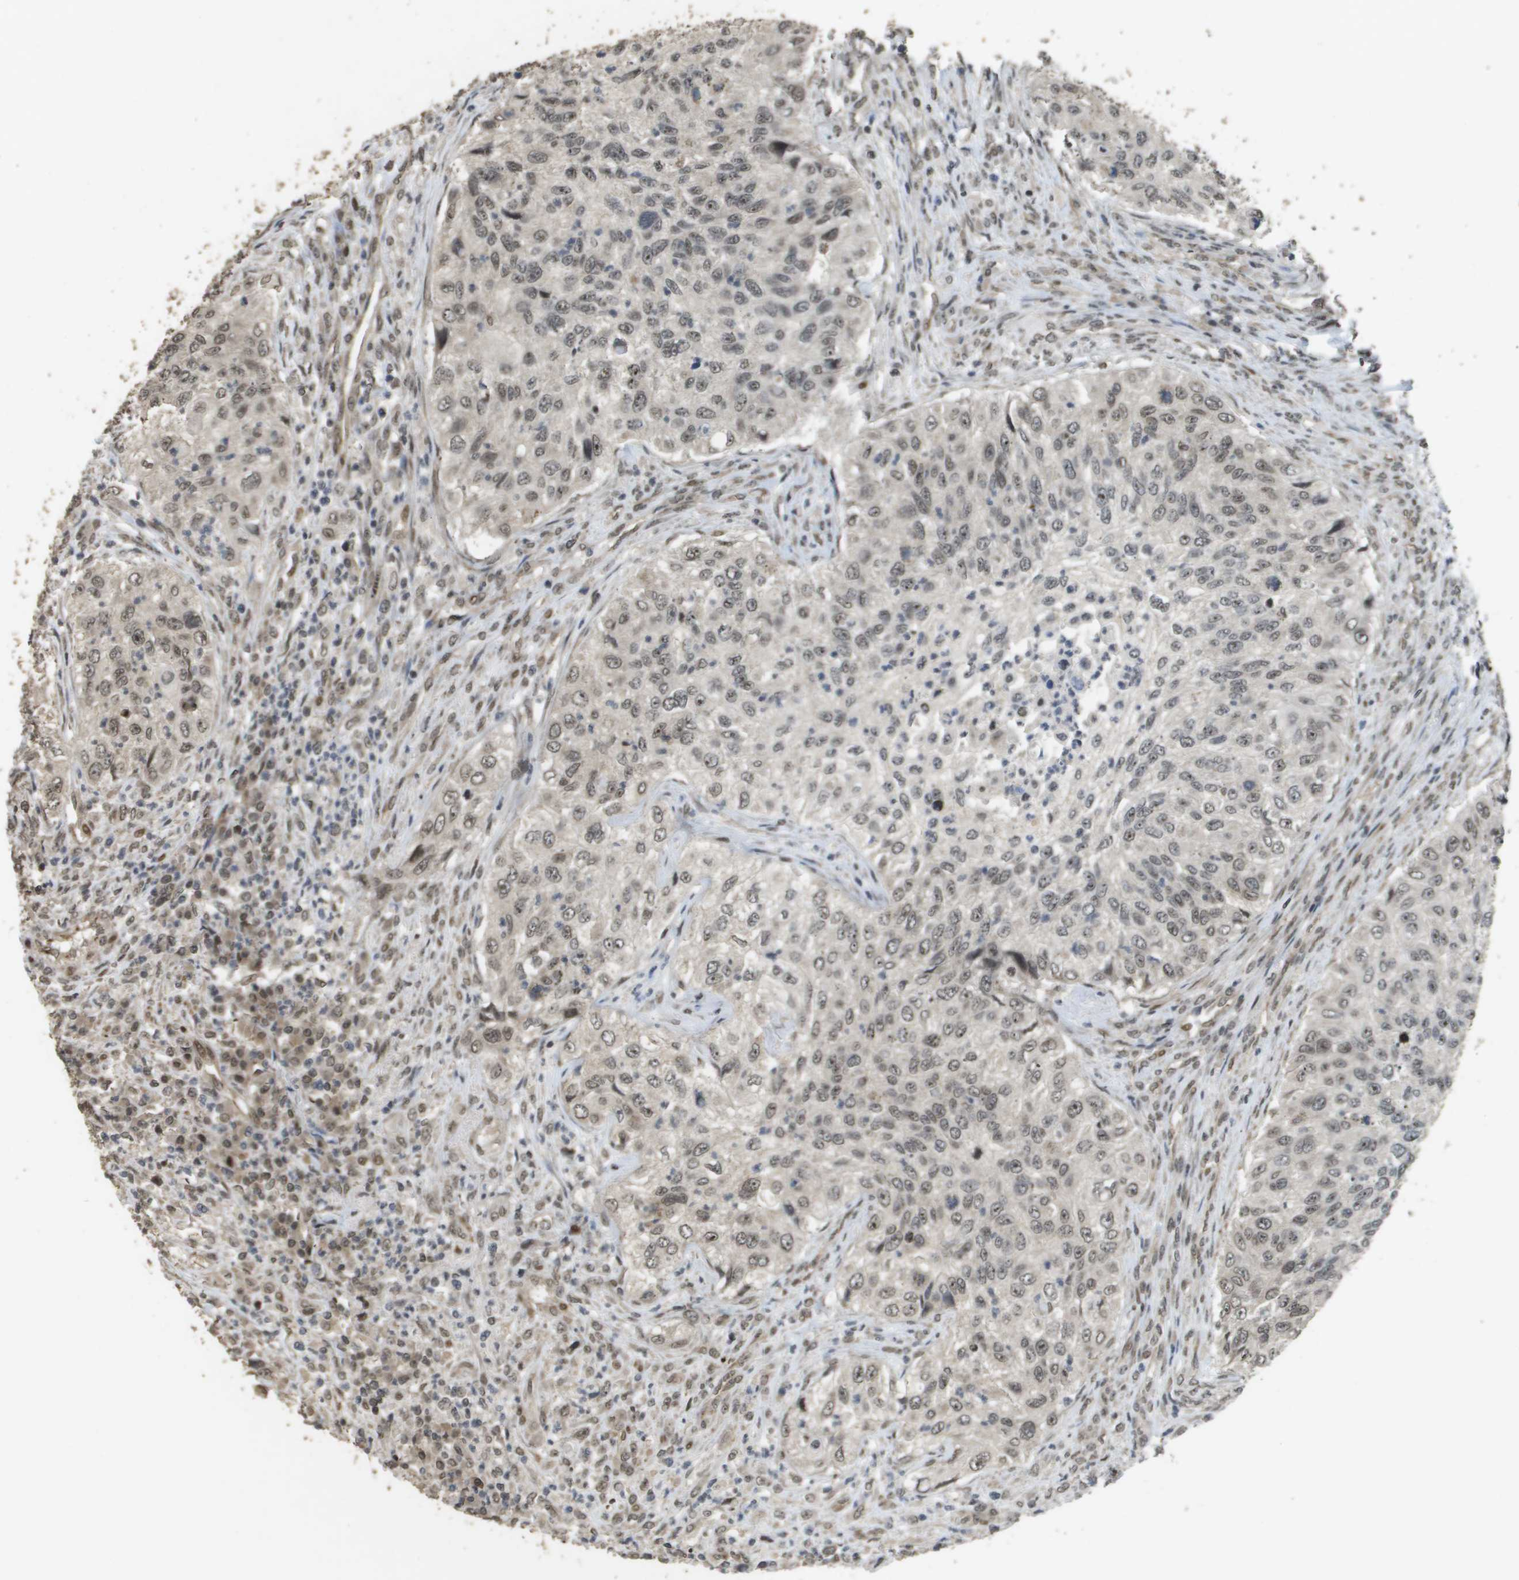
{"staining": {"intensity": "weak", "quantity": ">75%", "location": "nuclear"}, "tissue": "urothelial cancer", "cell_type": "Tumor cells", "image_type": "cancer", "snomed": [{"axis": "morphology", "description": "Urothelial carcinoma, High grade"}, {"axis": "topography", "description": "Urinary bladder"}], "caption": "Immunohistochemical staining of human high-grade urothelial carcinoma displays low levels of weak nuclear protein staining in about >75% of tumor cells. (brown staining indicates protein expression, while blue staining denotes nuclei).", "gene": "KAT5", "patient": {"sex": "female", "age": 60}}